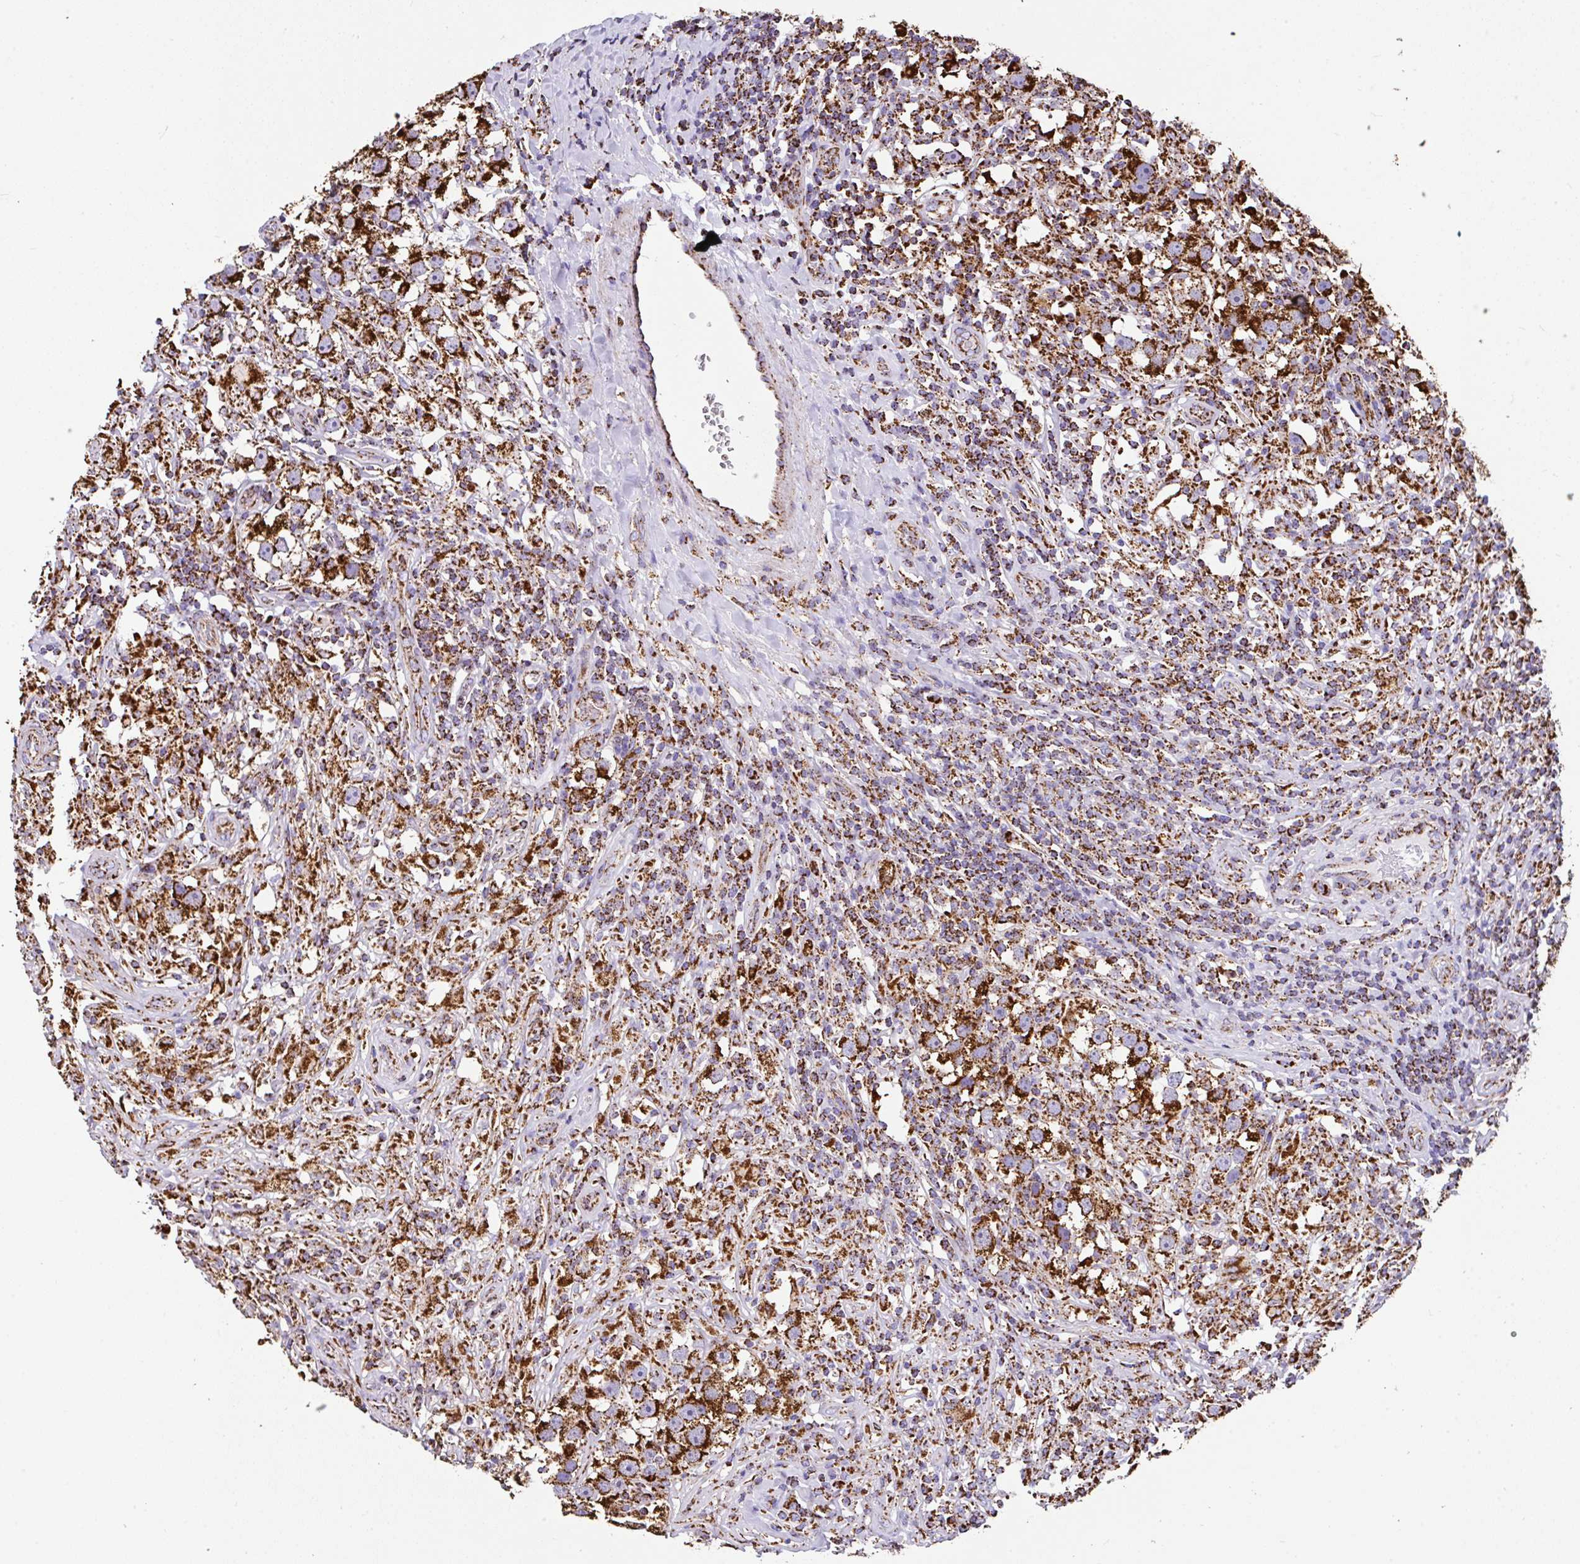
{"staining": {"intensity": "strong", "quantity": ">75%", "location": "cytoplasmic/membranous"}, "tissue": "testis cancer", "cell_type": "Tumor cells", "image_type": "cancer", "snomed": [{"axis": "morphology", "description": "Seminoma, NOS"}, {"axis": "topography", "description": "Testis"}], "caption": "High-power microscopy captured an immunohistochemistry histopathology image of testis cancer (seminoma), revealing strong cytoplasmic/membranous staining in about >75% of tumor cells. (brown staining indicates protein expression, while blue staining denotes nuclei).", "gene": "ANKRD33B", "patient": {"sex": "male", "age": 49}}